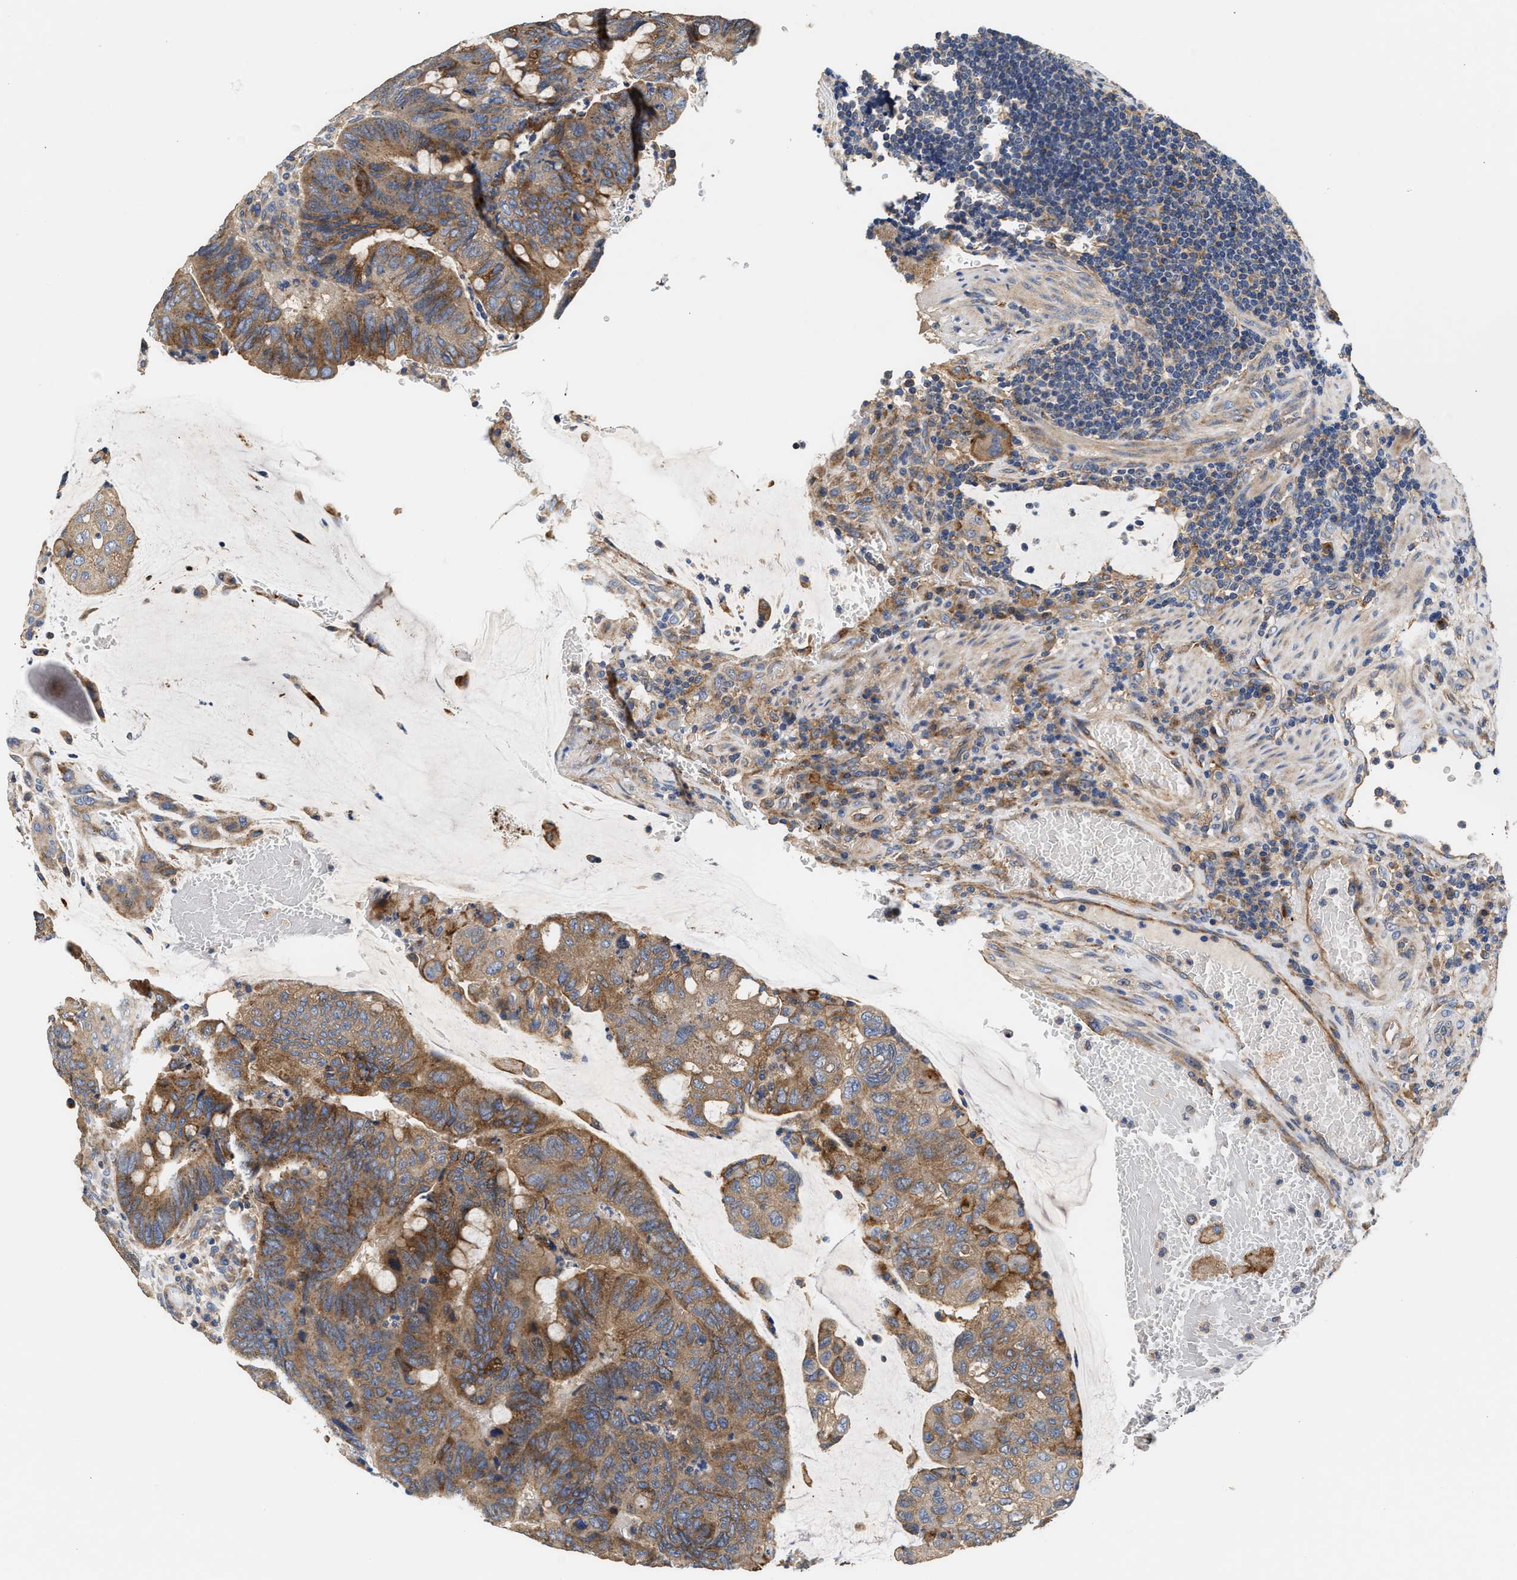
{"staining": {"intensity": "moderate", "quantity": ">75%", "location": "cytoplasmic/membranous"}, "tissue": "colorectal cancer", "cell_type": "Tumor cells", "image_type": "cancer", "snomed": [{"axis": "morphology", "description": "Normal tissue, NOS"}, {"axis": "morphology", "description": "Adenocarcinoma, NOS"}, {"axis": "topography", "description": "Rectum"}, {"axis": "topography", "description": "Peripheral nerve tissue"}], "caption": "An immunohistochemistry (IHC) micrograph of neoplastic tissue is shown. Protein staining in brown labels moderate cytoplasmic/membranous positivity in adenocarcinoma (colorectal) within tumor cells.", "gene": "KLB", "patient": {"sex": "male", "age": 92}}